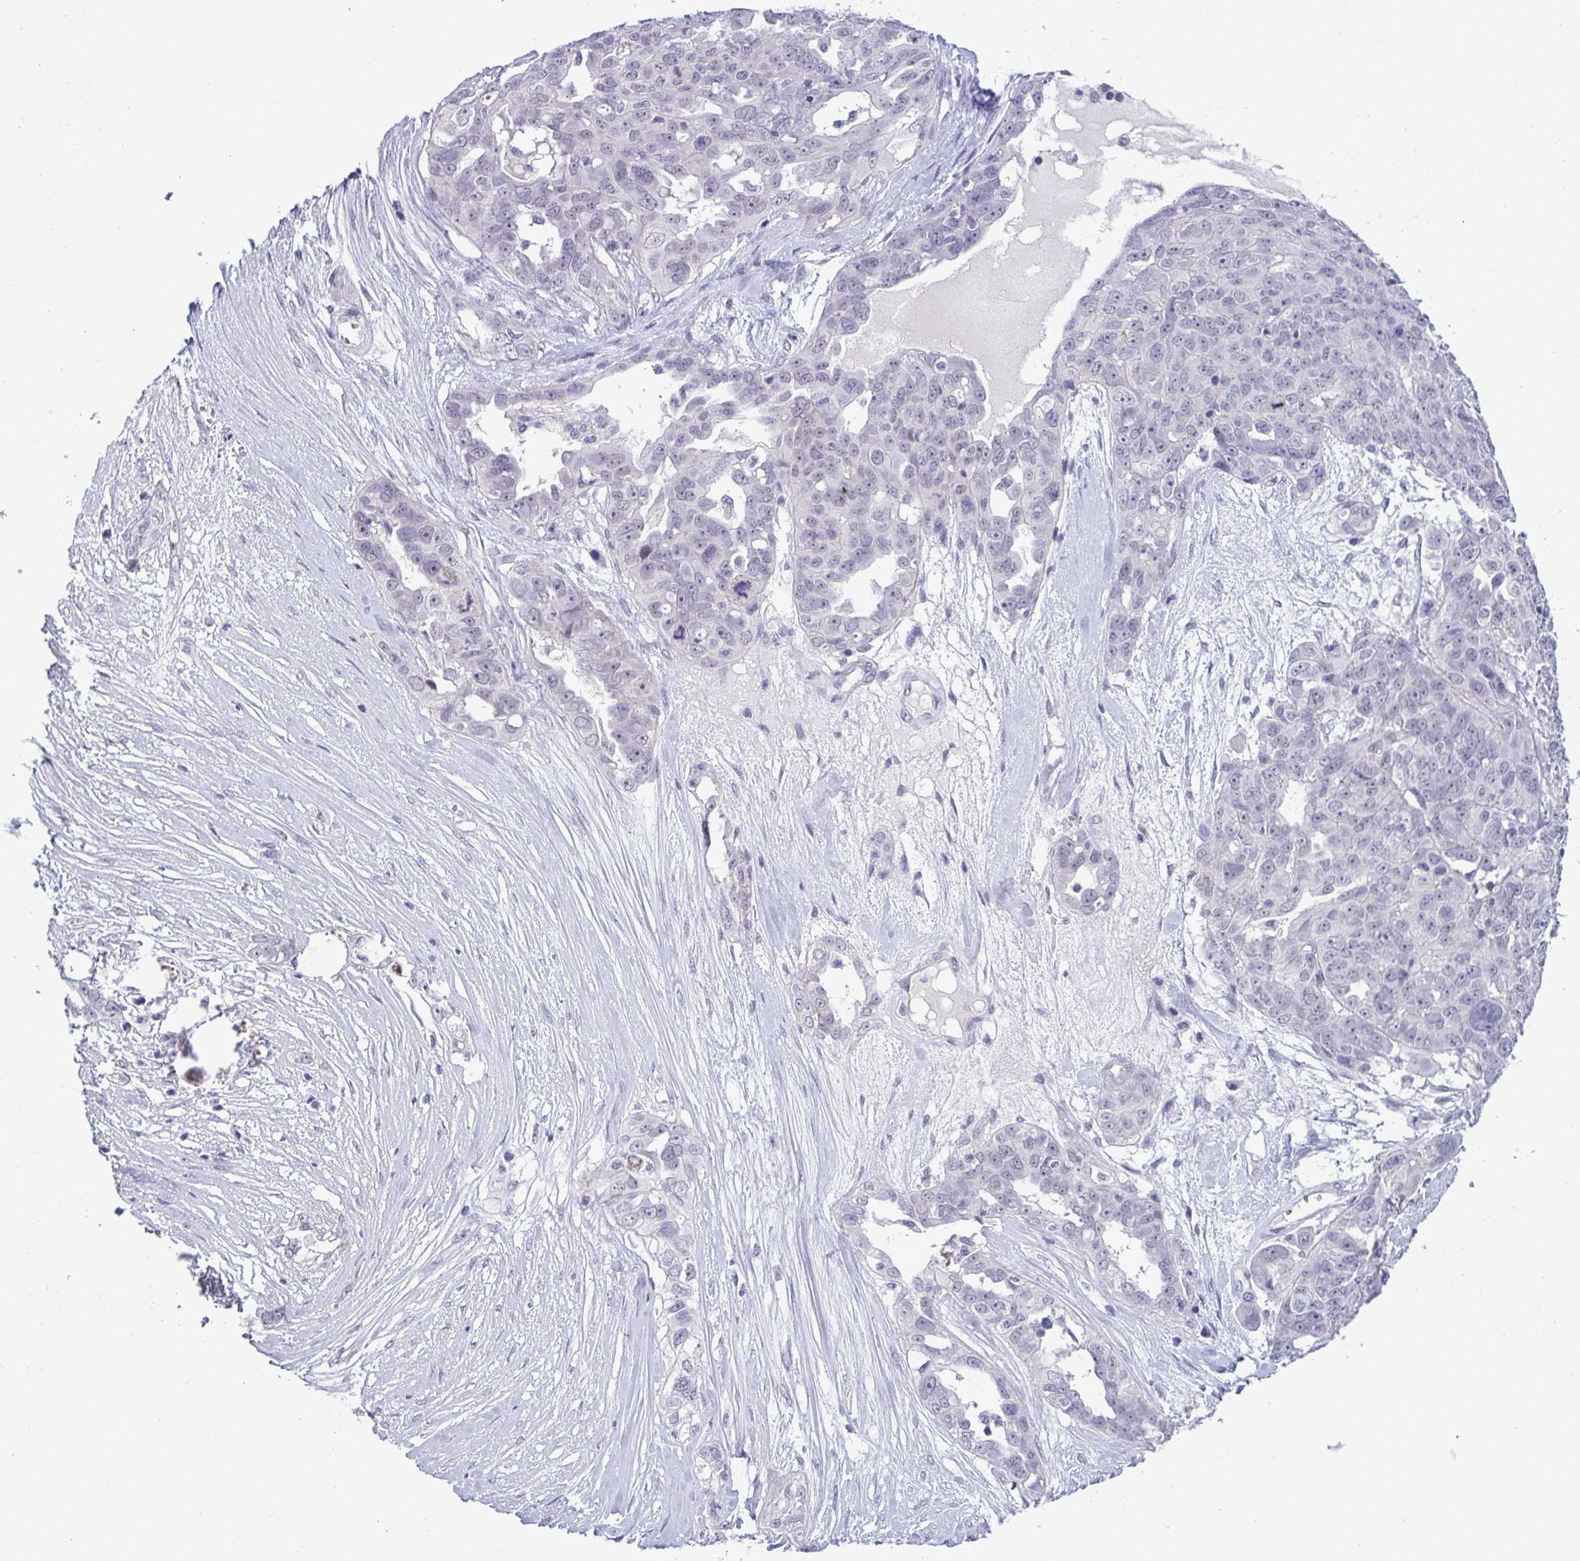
{"staining": {"intensity": "negative", "quantity": "none", "location": "none"}, "tissue": "ovarian cancer", "cell_type": "Tumor cells", "image_type": "cancer", "snomed": [{"axis": "morphology", "description": "Carcinoma, endometroid"}, {"axis": "topography", "description": "Ovary"}], "caption": "High magnification brightfield microscopy of ovarian cancer (endometroid carcinoma) stained with DAB (brown) and counterstained with hematoxylin (blue): tumor cells show no significant expression. The staining was performed using DAB (3,3'-diaminobenzidine) to visualize the protein expression in brown, while the nuclei were stained in blue with hematoxylin (Magnification: 20x).", "gene": "YBX2", "patient": {"sex": "female", "age": 70}}